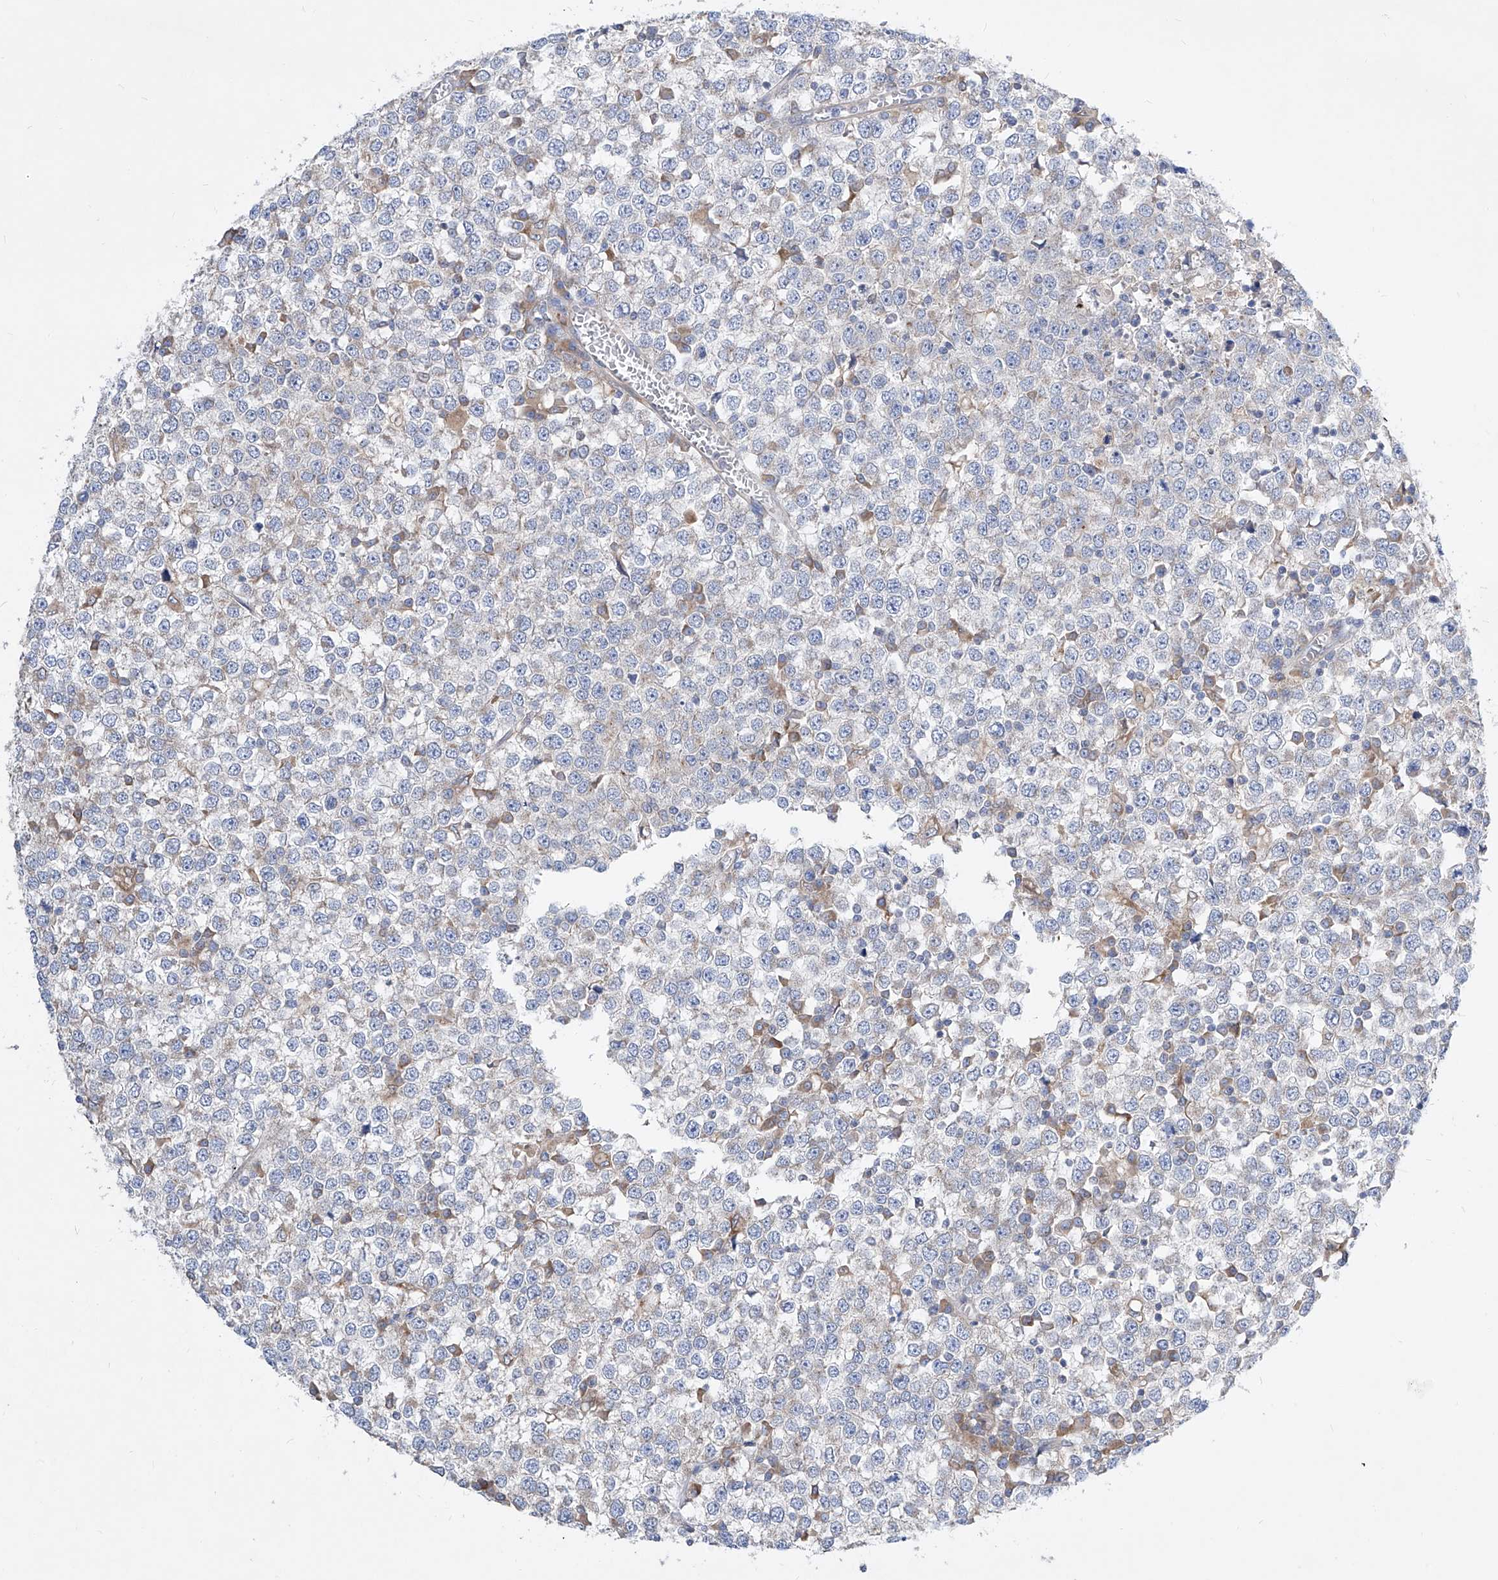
{"staining": {"intensity": "negative", "quantity": "none", "location": "none"}, "tissue": "testis cancer", "cell_type": "Tumor cells", "image_type": "cancer", "snomed": [{"axis": "morphology", "description": "Seminoma, NOS"}, {"axis": "topography", "description": "Testis"}], "caption": "Histopathology image shows no significant protein positivity in tumor cells of testis cancer (seminoma). (Immunohistochemistry, brightfield microscopy, high magnification).", "gene": "UFL1", "patient": {"sex": "male", "age": 65}}